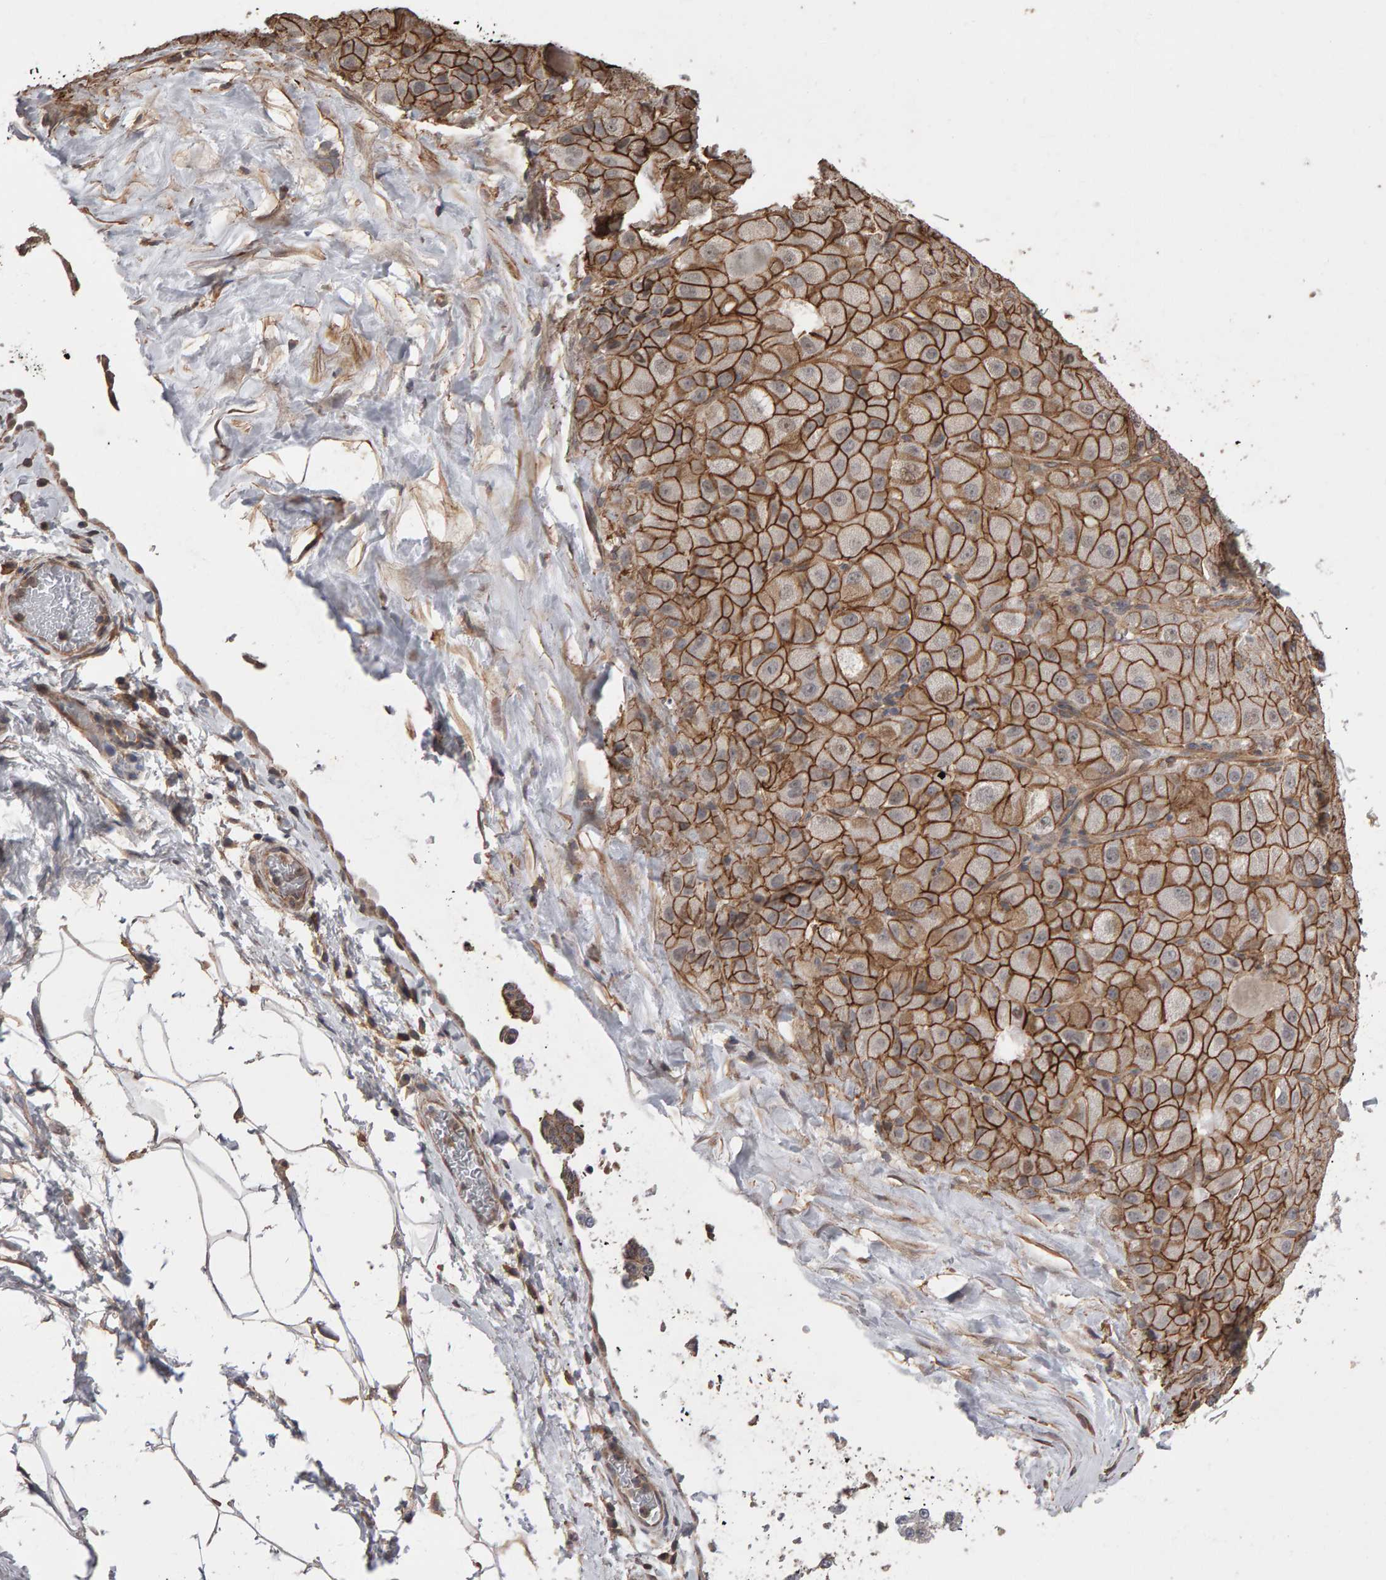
{"staining": {"intensity": "strong", "quantity": ">75%", "location": "cytoplasmic/membranous"}, "tissue": "liver cancer", "cell_type": "Tumor cells", "image_type": "cancer", "snomed": [{"axis": "morphology", "description": "Carcinoma, Hepatocellular, NOS"}, {"axis": "topography", "description": "Liver"}], "caption": "A photomicrograph of liver cancer (hepatocellular carcinoma) stained for a protein reveals strong cytoplasmic/membranous brown staining in tumor cells. (DAB = brown stain, brightfield microscopy at high magnification).", "gene": "SCRIB", "patient": {"sex": "male", "age": 80}}